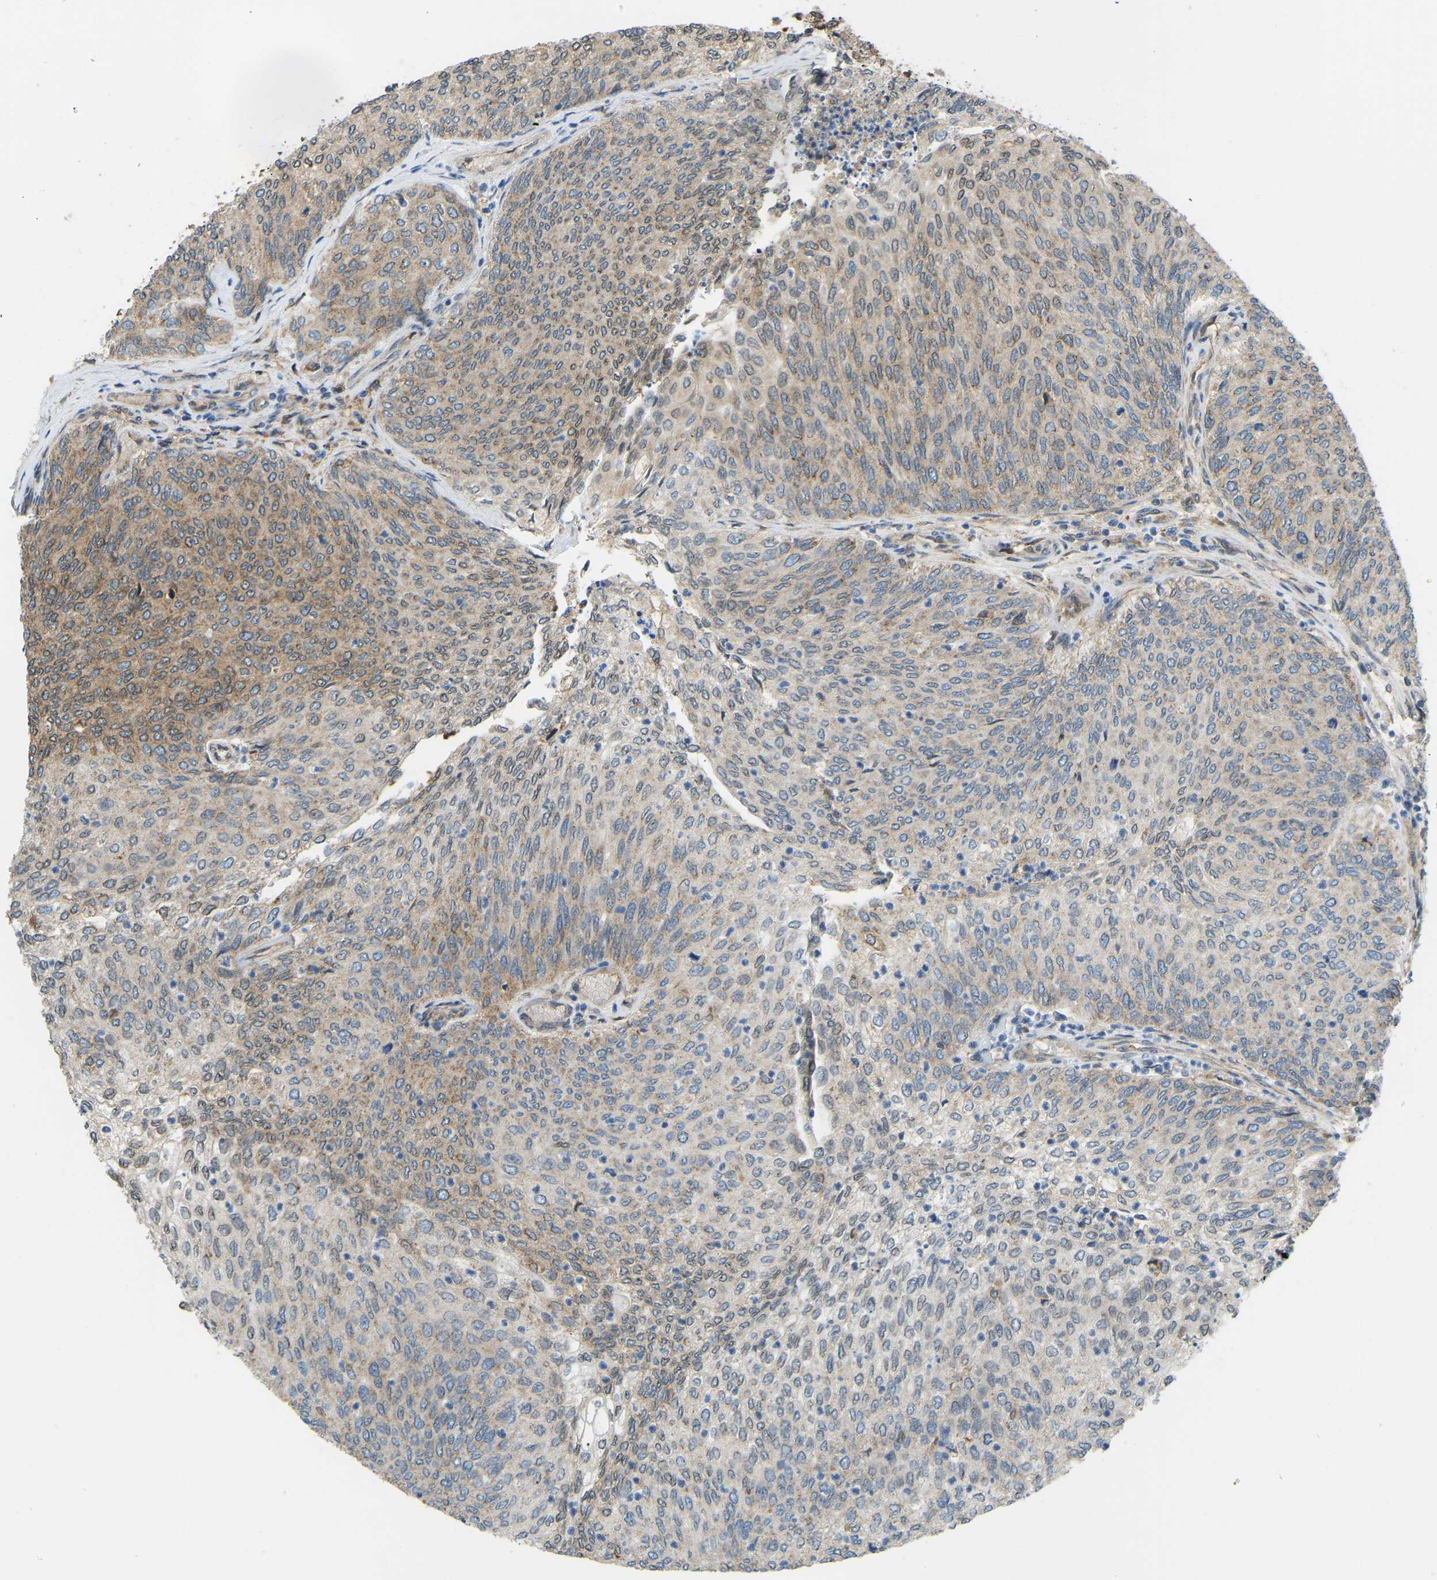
{"staining": {"intensity": "moderate", "quantity": "25%-75%", "location": "cytoplasmic/membranous"}, "tissue": "urothelial cancer", "cell_type": "Tumor cells", "image_type": "cancer", "snomed": [{"axis": "morphology", "description": "Urothelial carcinoma, Low grade"}, {"axis": "topography", "description": "Urinary bladder"}], "caption": "Immunohistochemistry (IHC) staining of urothelial carcinoma (low-grade), which exhibits medium levels of moderate cytoplasmic/membranous positivity in about 25%-75% of tumor cells indicating moderate cytoplasmic/membranous protein expression. The staining was performed using DAB (3,3'-diaminobenzidine) (brown) for protein detection and nuclei were counterstained in hematoxylin (blue).", "gene": "OS9", "patient": {"sex": "female", "age": 79}}